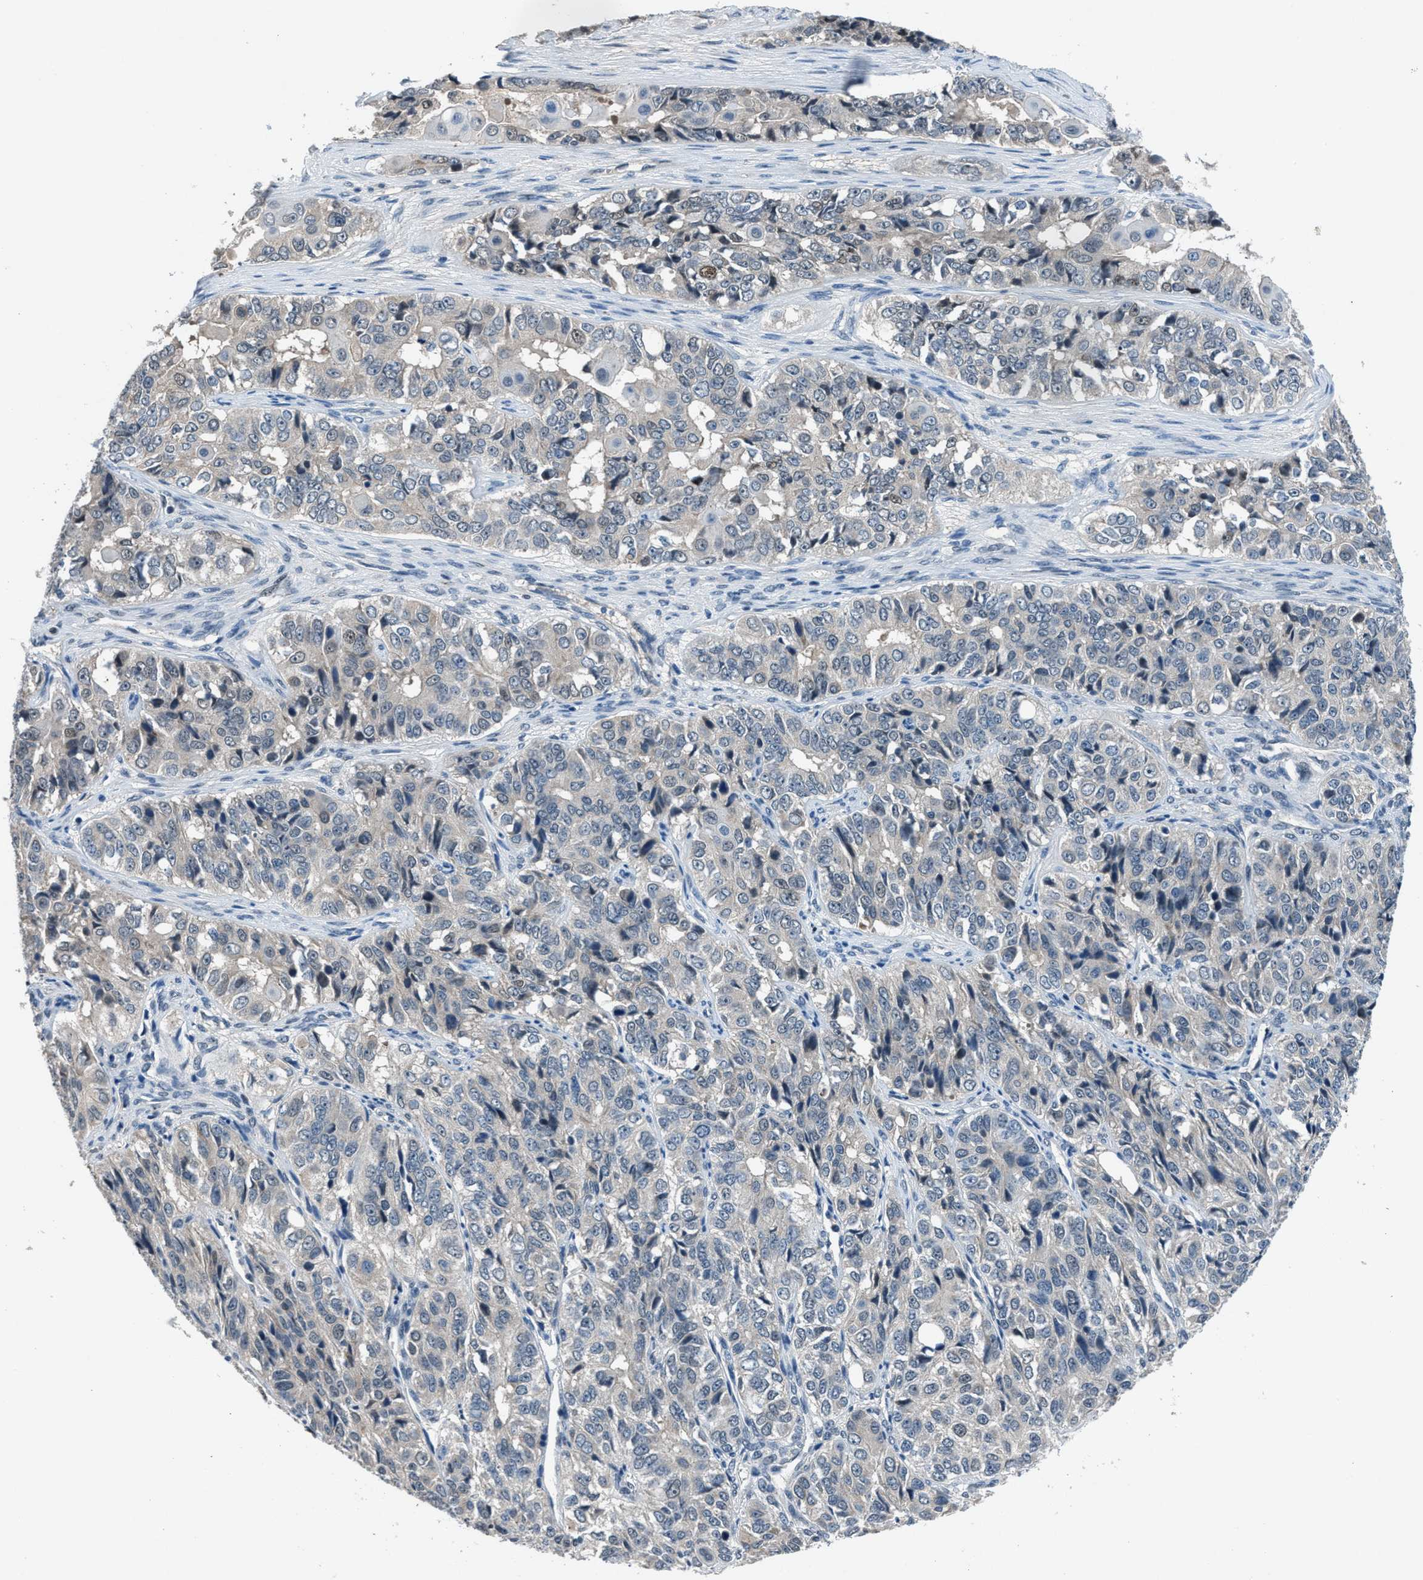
{"staining": {"intensity": "weak", "quantity": "<25%", "location": "cytoplasmic/membranous"}, "tissue": "ovarian cancer", "cell_type": "Tumor cells", "image_type": "cancer", "snomed": [{"axis": "morphology", "description": "Carcinoma, endometroid"}, {"axis": "topography", "description": "Ovary"}], "caption": "Immunohistochemical staining of ovarian cancer demonstrates no significant staining in tumor cells. Brightfield microscopy of immunohistochemistry (IHC) stained with DAB (3,3'-diaminobenzidine) (brown) and hematoxylin (blue), captured at high magnification.", "gene": "DUSP19", "patient": {"sex": "female", "age": 51}}